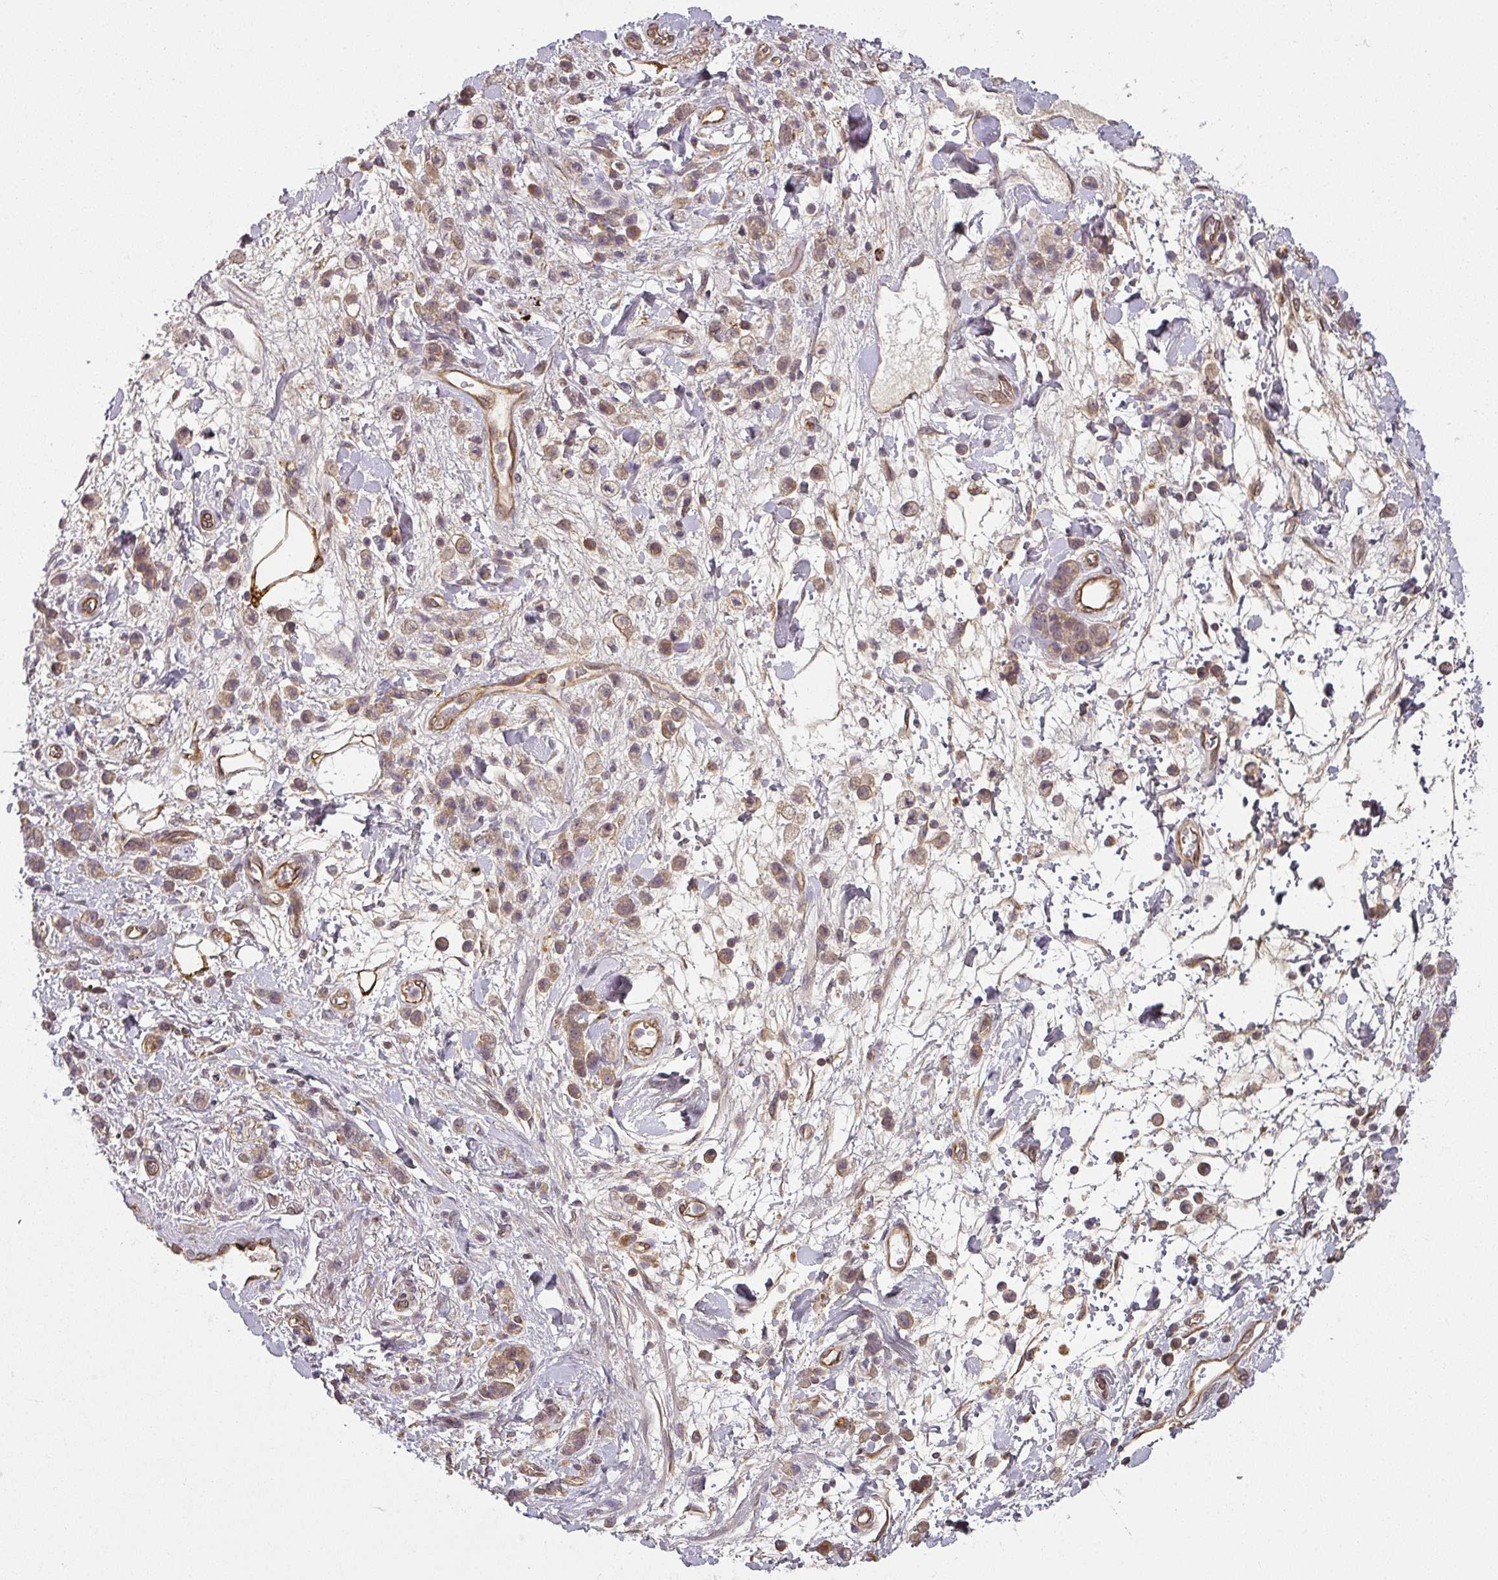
{"staining": {"intensity": "weak", "quantity": ">75%", "location": "cytoplasmic/membranous"}, "tissue": "stomach cancer", "cell_type": "Tumor cells", "image_type": "cancer", "snomed": [{"axis": "morphology", "description": "Adenocarcinoma, NOS"}, {"axis": "topography", "description": "Stomach"}], "caption": "Human stomach adenocarcinoma stained for a protein (brown) exhibits weak cytoplasmic/membranous positive staining in about >75% of tumor cells.", "gene": "DIMT1", "patient": {"sex": "male", "age": 77}}